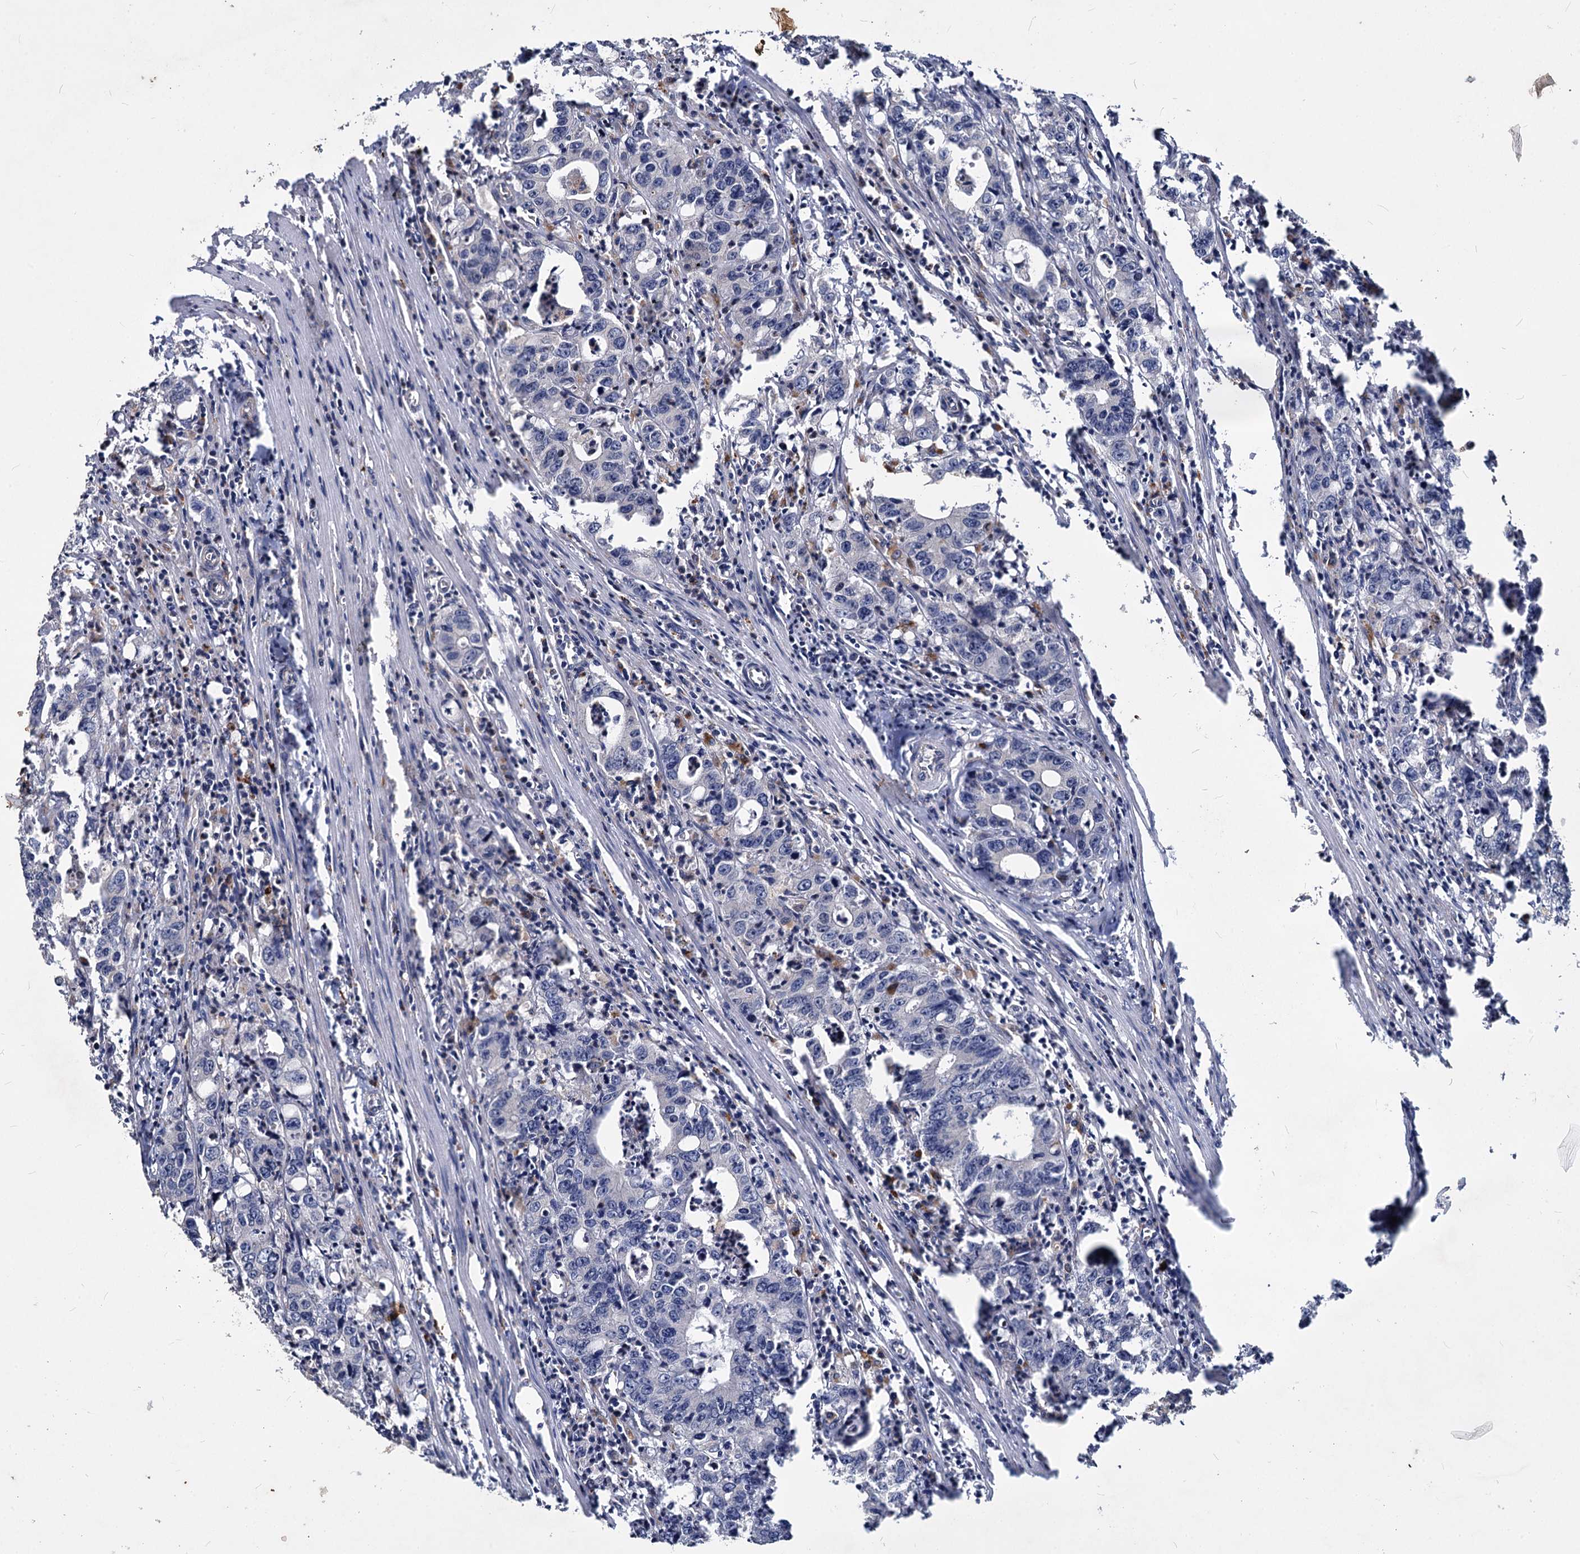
{"staining": {"intensity": "negative", "quantity": "none", "location": "none"}, "tissue": "colorectal cancer", "cell_type": "Tumor cells", "image_type": "cancer", "snomed": [{"axis": "morphology", "description": "Adenocarcinoma, NOS"}, {"axis": "topography", "description": "Colon"}], "caption": "Tumor cells are negative for brown protein staining in adenocarcinoma (colorectal).", "gene": "C11orf86", "patient": {"sex": "female", "age": 75}}